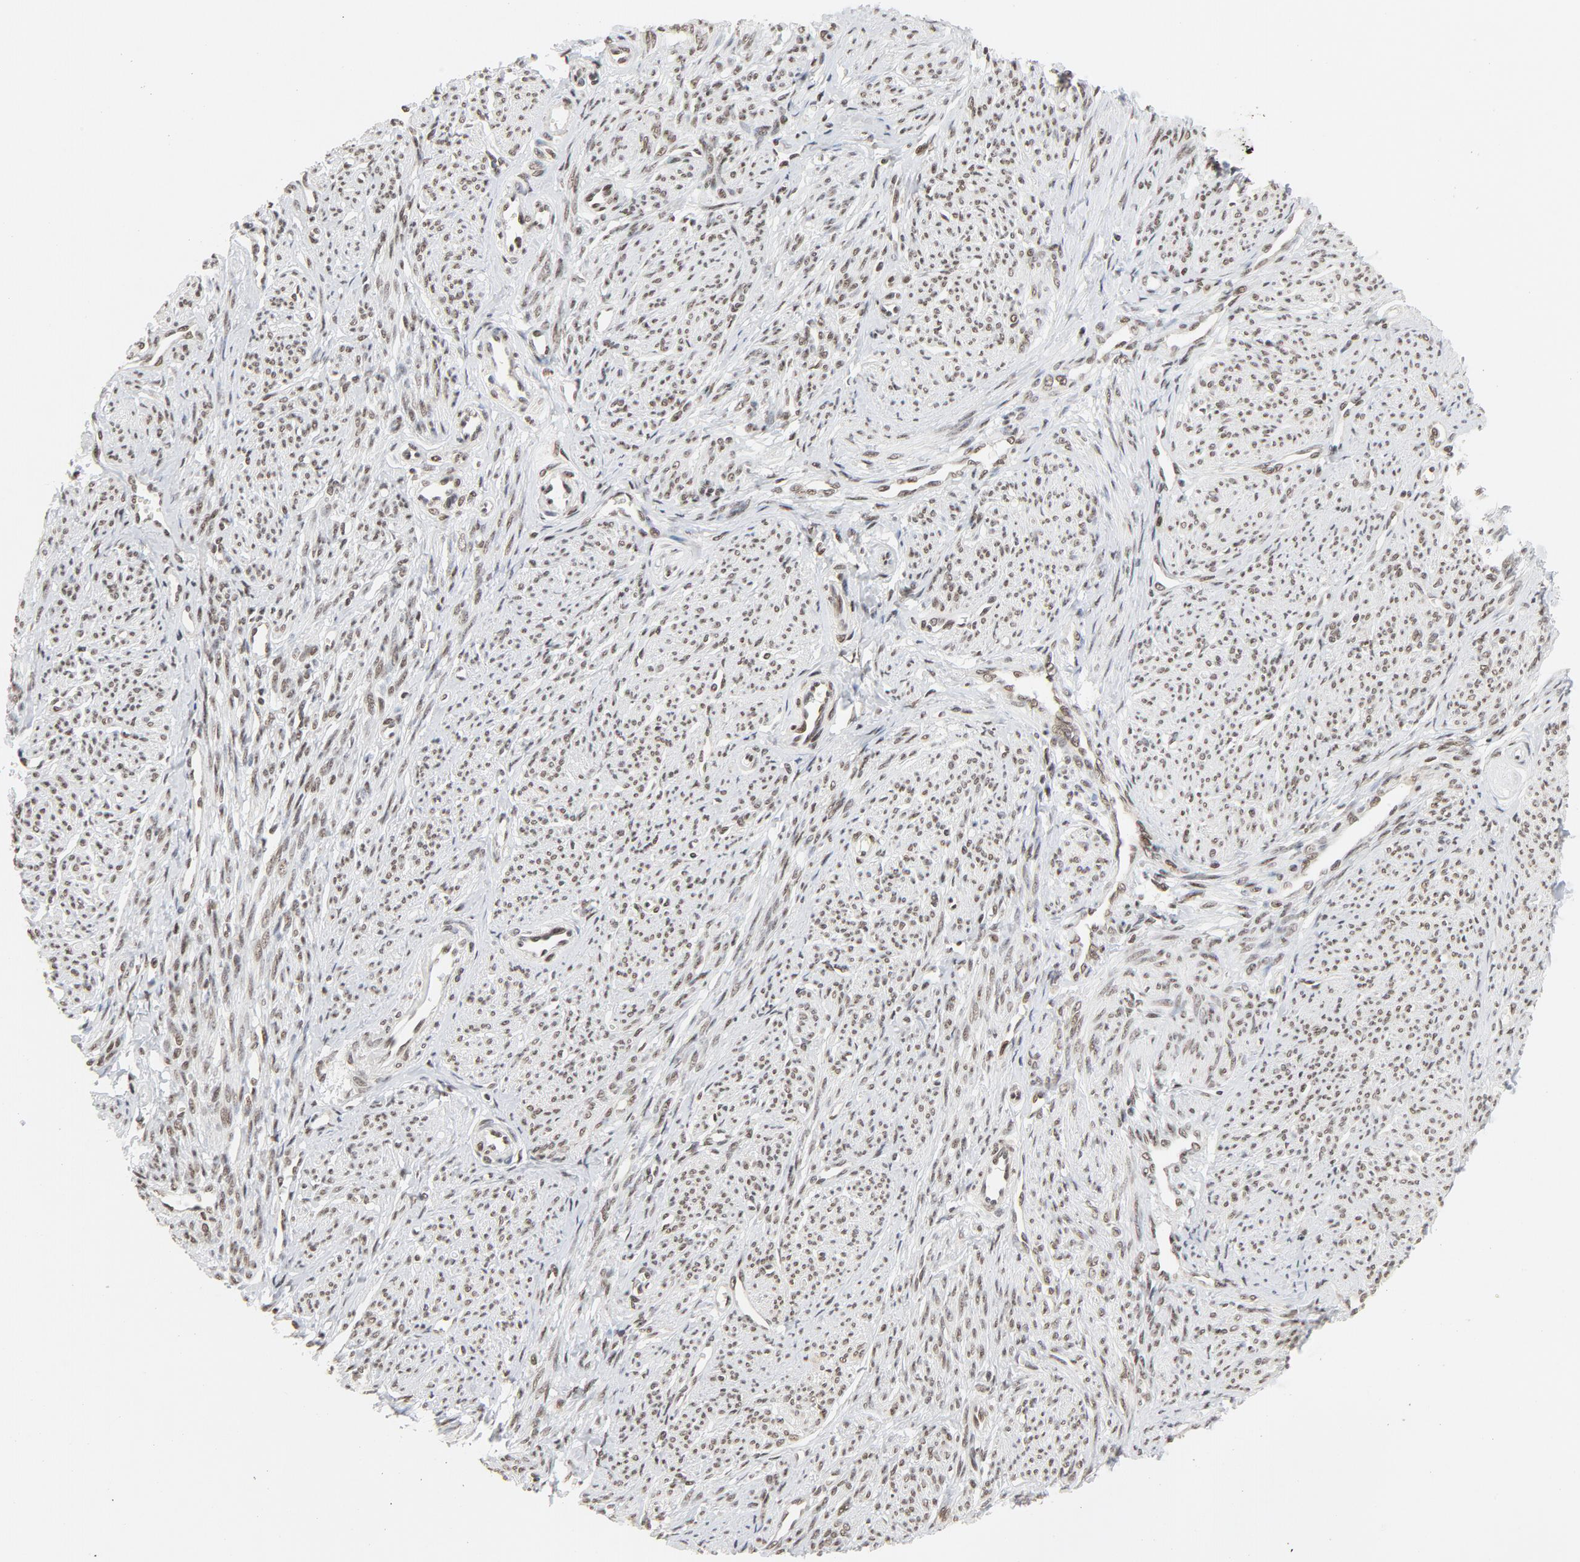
{"staining": {"intensity": "moderate", "quantity": ">75%", "location": "nuclear"}, "tissue": "smooth muscle", "cell_type": "Smooth muscle cells", "image_type": "normal", "snomed": [{"axis": "morphology", "description": "Normal tissue, NOS"}, {"axis": "topography", "description": "Smooth muscle"}], "caption": "Immunohistochemistry (IHC) image of benign smooth muscle stained for a protein (brown), which reveals medium levels of moderate nuclear positivity in approximately >75% of smooth muscle cells.", "gene": "ERCC1", "patient": {"sex": "female", "age": 65}}